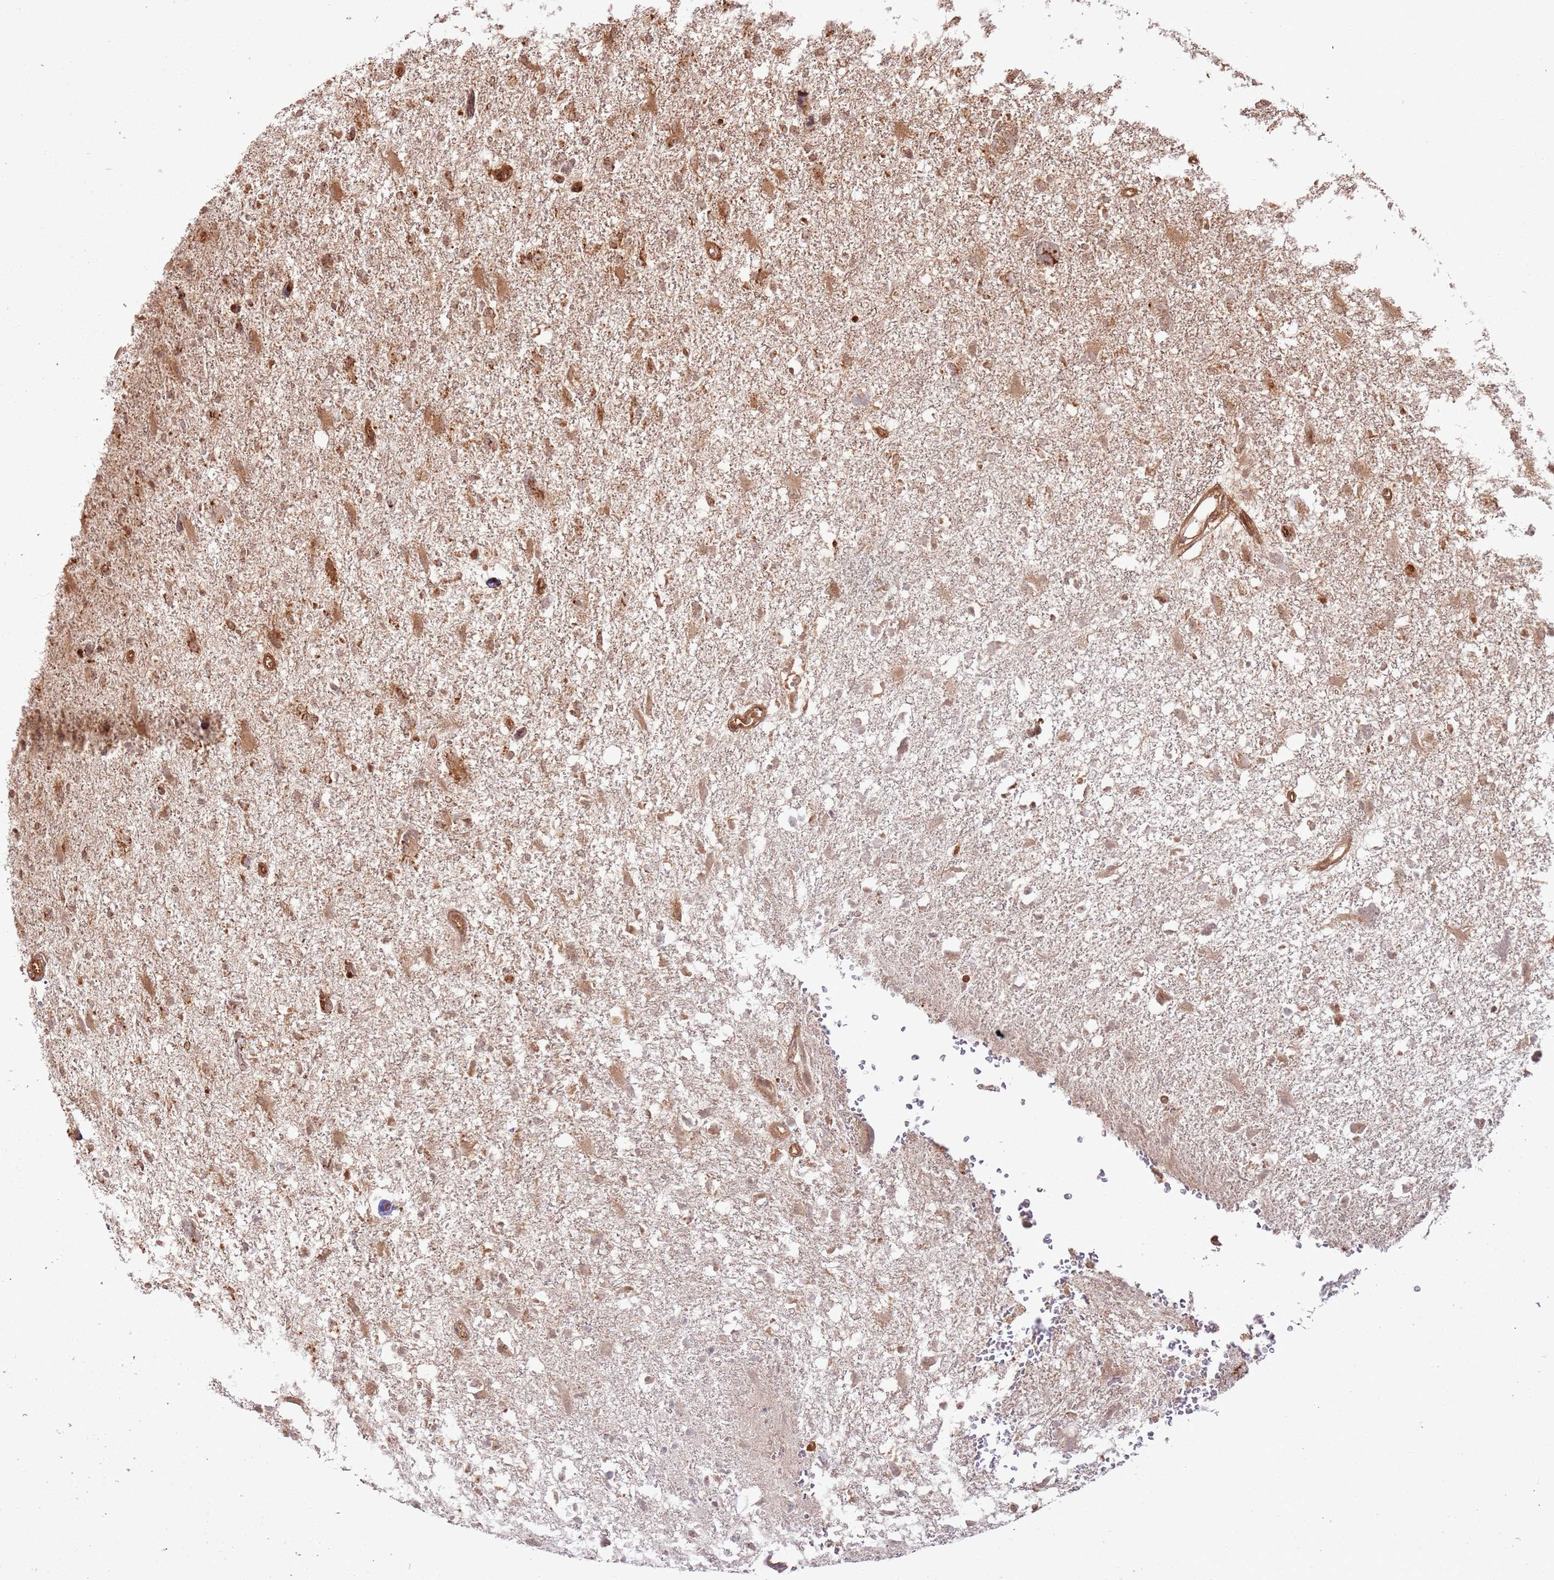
{"staining": {"intensity": "strong", "quantity": "<25%", "location": "cytoplasmic/membranous,nuclear"}, "tissue": "glioma", "cell_type": "Tumor cells", "image_type": "cancer", "snomed": [{"axis": "morphology", "description": "Glioma, malignant, High grade"}, {"axis": "topography", "description": "Brain"}], "caption": "Glioma stained with a brown dye reveals strong cytoplasmic/membranous and nuclear positive staining in about <25% of tumor cells.", "gene": "TBC1D13", "patient": {"sex": "male", "age": 61}}